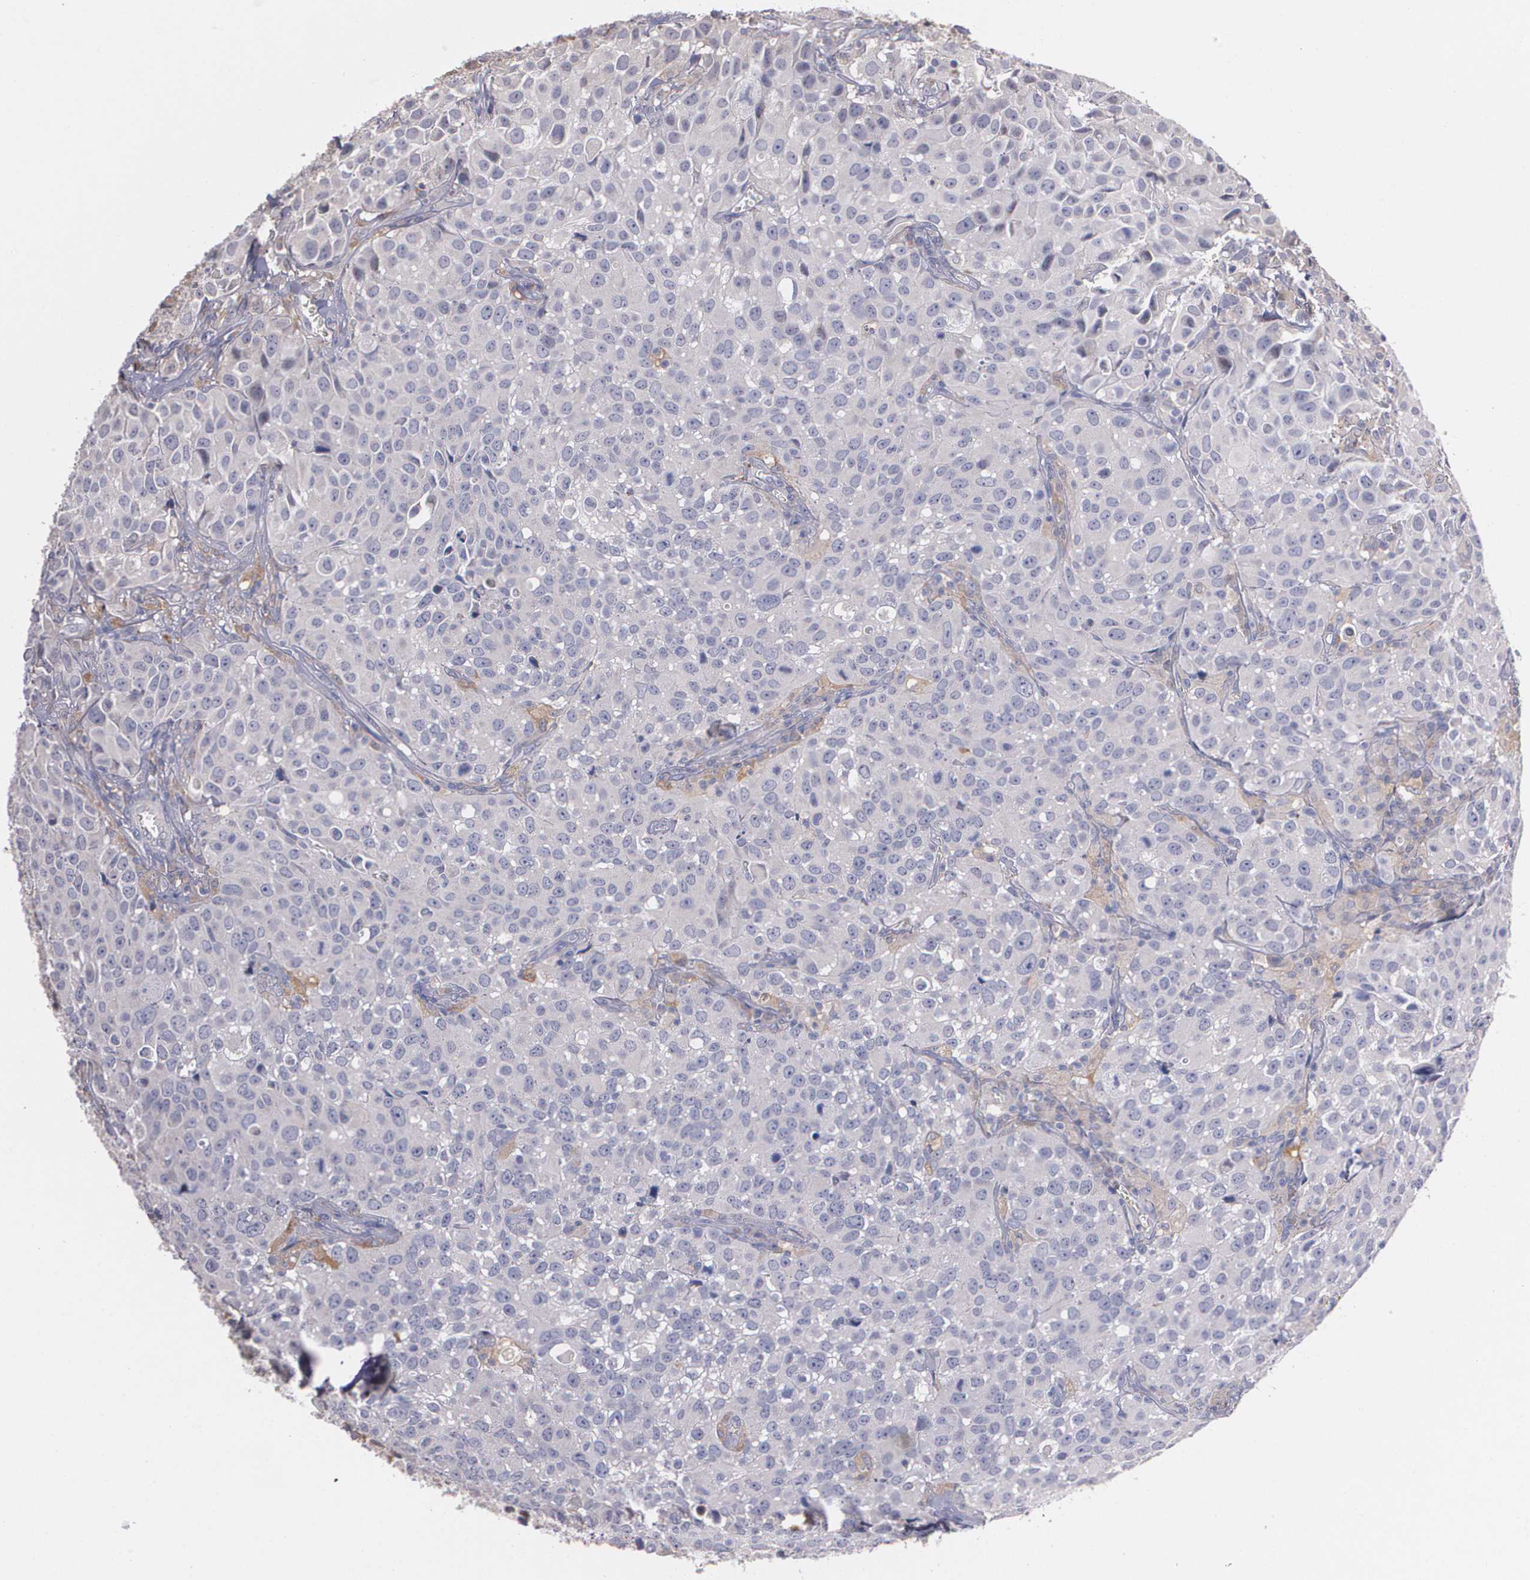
{"staining": {"intensity": "weak", "quantity": "<25%", "location": "cytoplasmic/membranous"}, "tissue": "urothelial cancer", "cell_type": "Tumor cells", "image_type": "cancer", "snomed": [{"axis": "morphology", "description": "Urothelial carcinoma, High grade"}, {"axis": "topography", "description": "Urinary bladder"}], "caption": "An immunohistochemistry (IHC) micrograph of urothelial carcinoma (high-grade) is shown. There is no staining in tumor cells of urothelial carcinoma (high-grade).", "gene": "AMBP", "patient": {"sex": "female", "age": 75}}